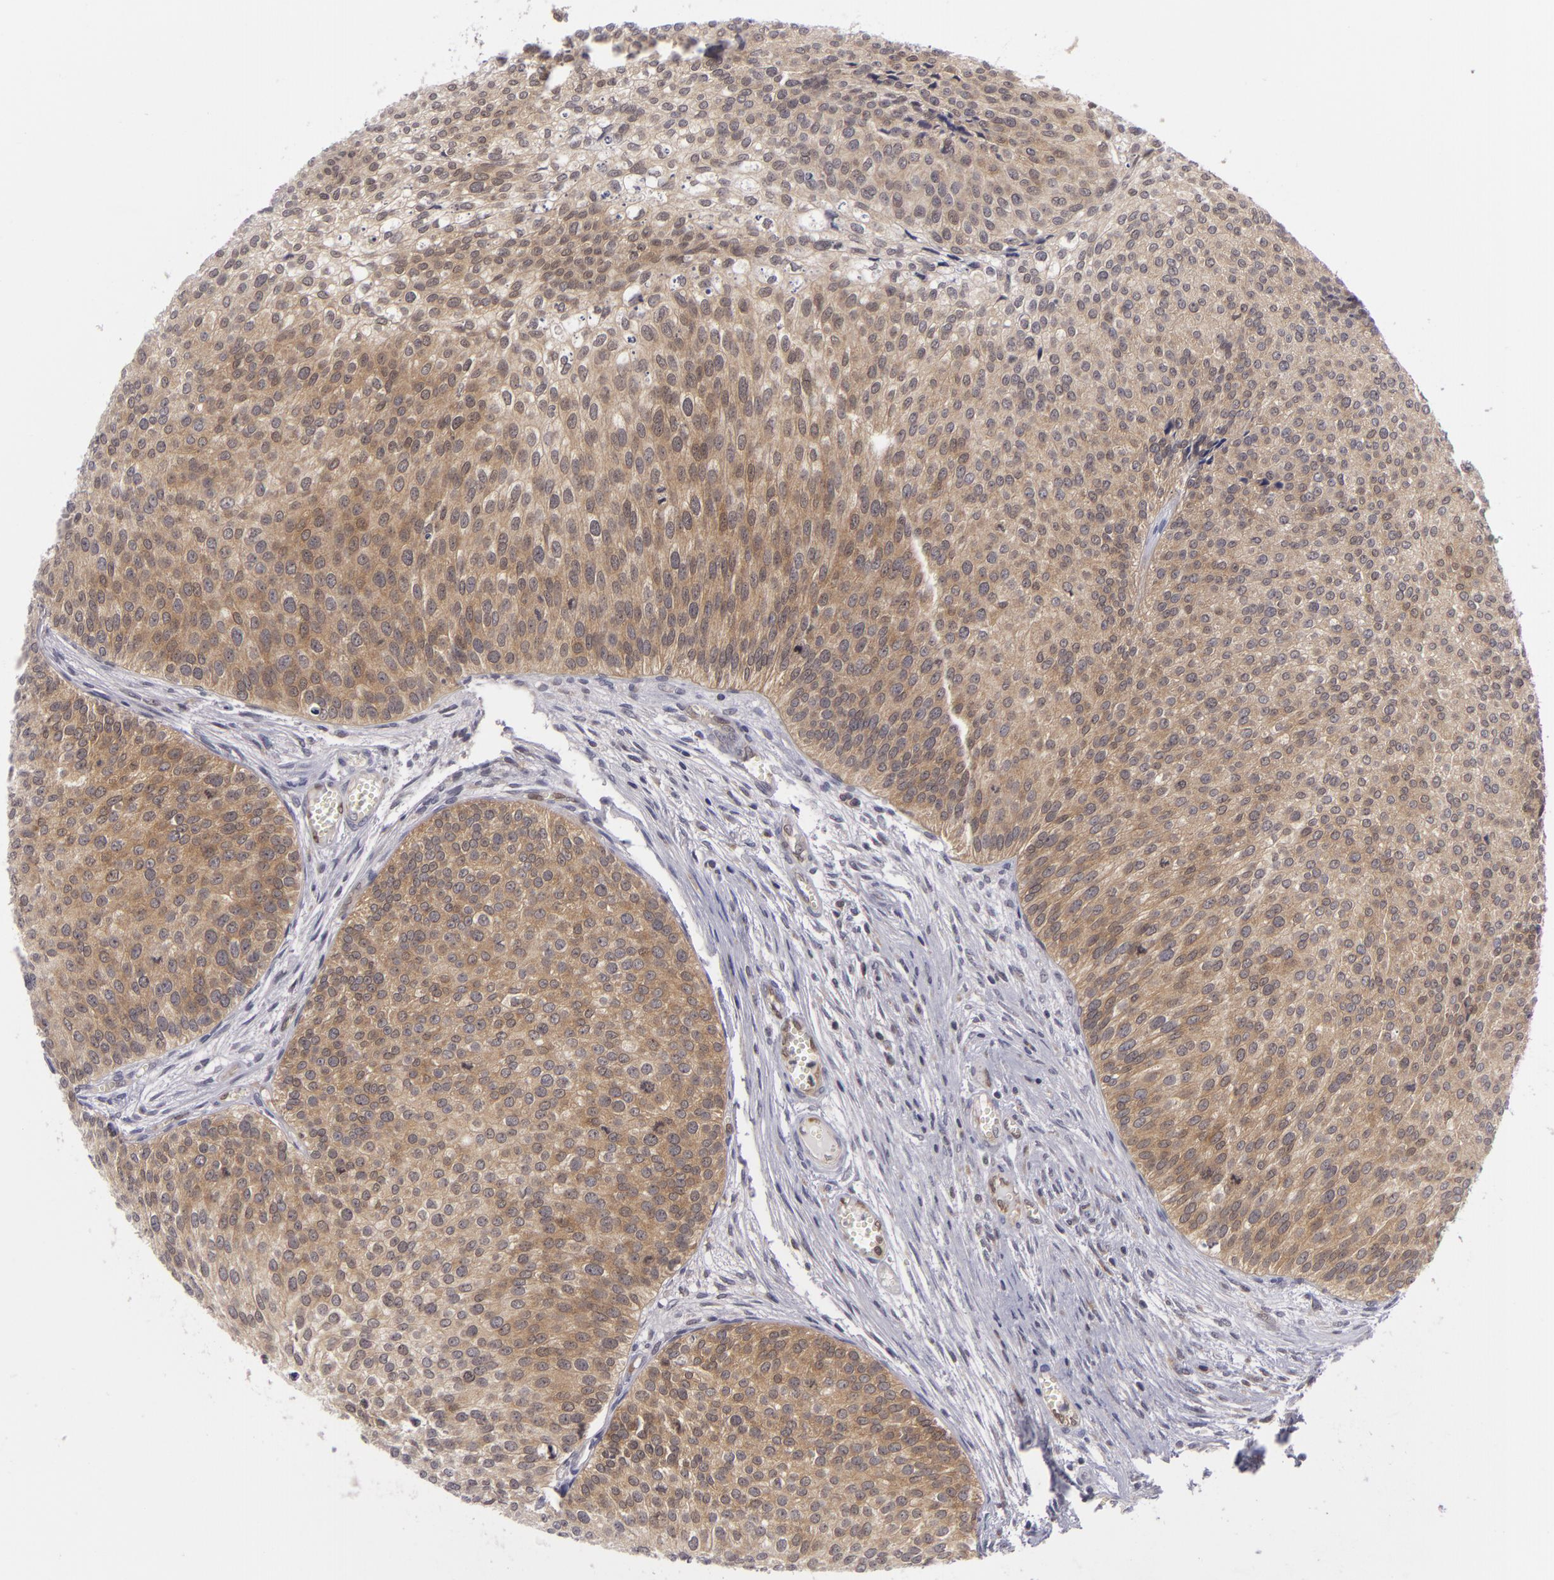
{"staining": {"intensity": "moderate", "quantity": ">75%", "location": "cytoplasmic/membranous"}, "tissue": "urothelial cancer", "cell_type": "Tumor cells", "image_type": "cancer", "snomed": [{"axis": "morphology", "description": "Urothelial carcinoma, Low grade"}, {"axis": "topography", "description": "Urinary bladder"}], "caption": "Protein expression analysis of human low-grade urothelial carcinoma reveals moderate cytoplasmic/membranous expression in about >75% of tumor cells. (DAB (3,3'-diaminobenzidine) IHC, brown staining for protein, blue staining for nuclei).", "gene": "BCL10", "patient": {"sex": "male", "age": 84}}